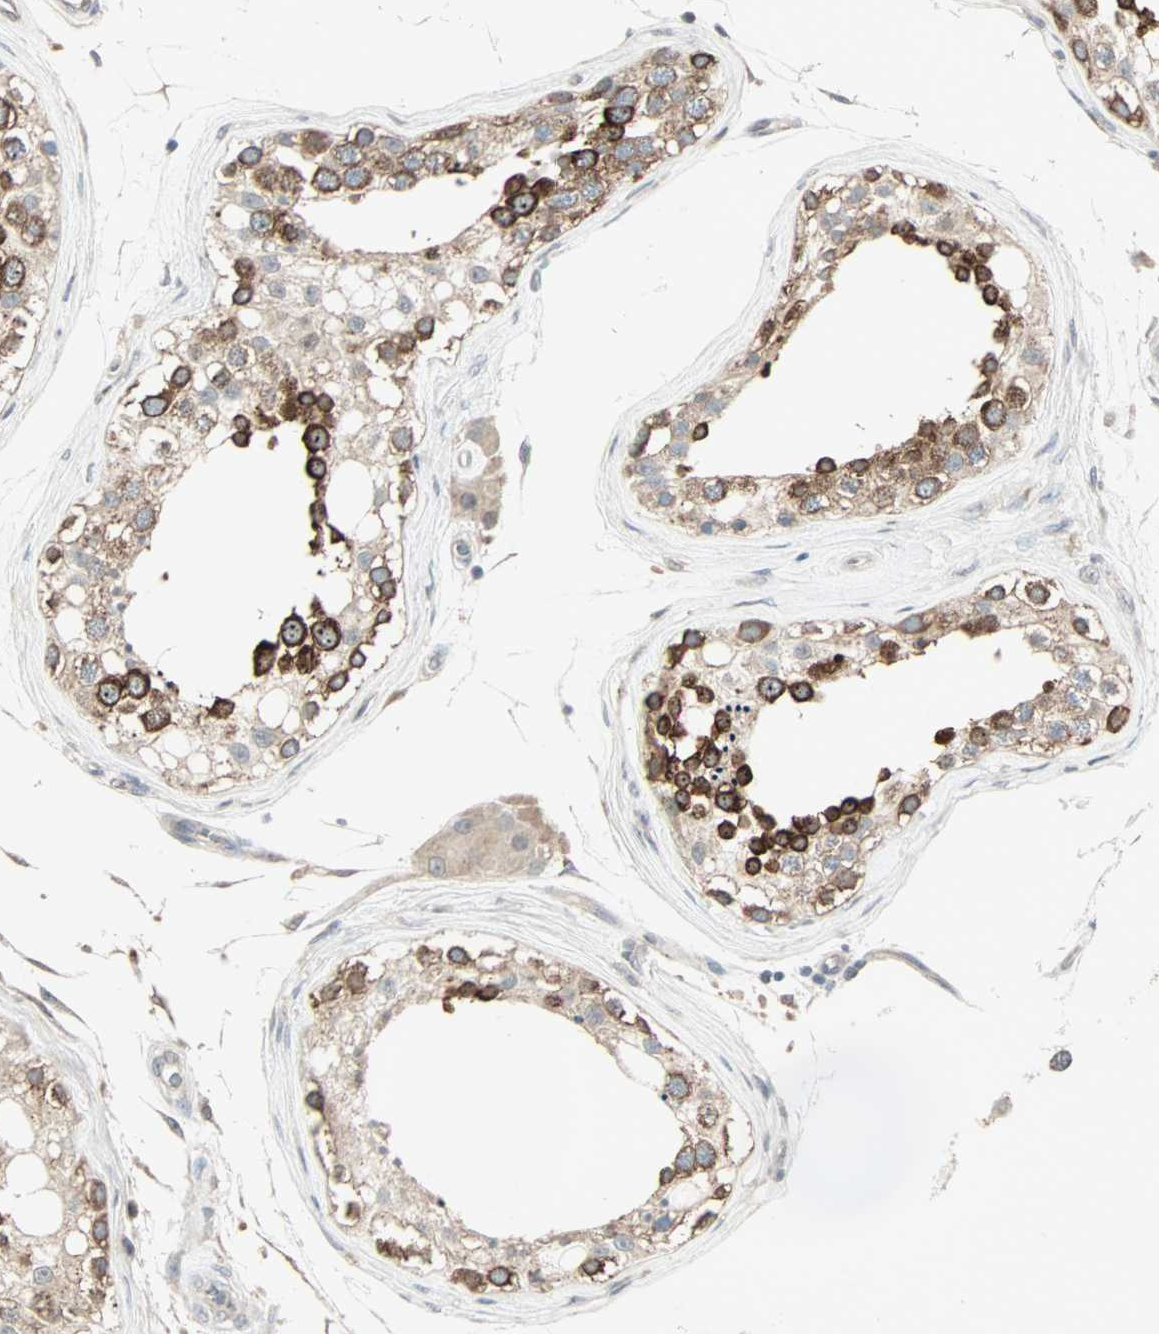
{"staining": {"intensity": "strong", "quantity": ">75%", "location": "cytoplasmic/membranous"}, "tissue": "testis", "cell_type": "Cells in seminiferous ducts", "image_type": "normal", "snomed": [{"axis": "morphology", "description": "Normal tissue, NOS"}, {"axis": "topography", "description": "Testis"}], "caption": "A brown stain highlights strong cytoplasmic/membranous expression of a protein in cells in seminiferous ducts of unremarkable testis. (Brightfield microscopy of DAB IHC at high magnification).", "gene": "KDM4A", "patient": {"sex": "male", "age": 68}}